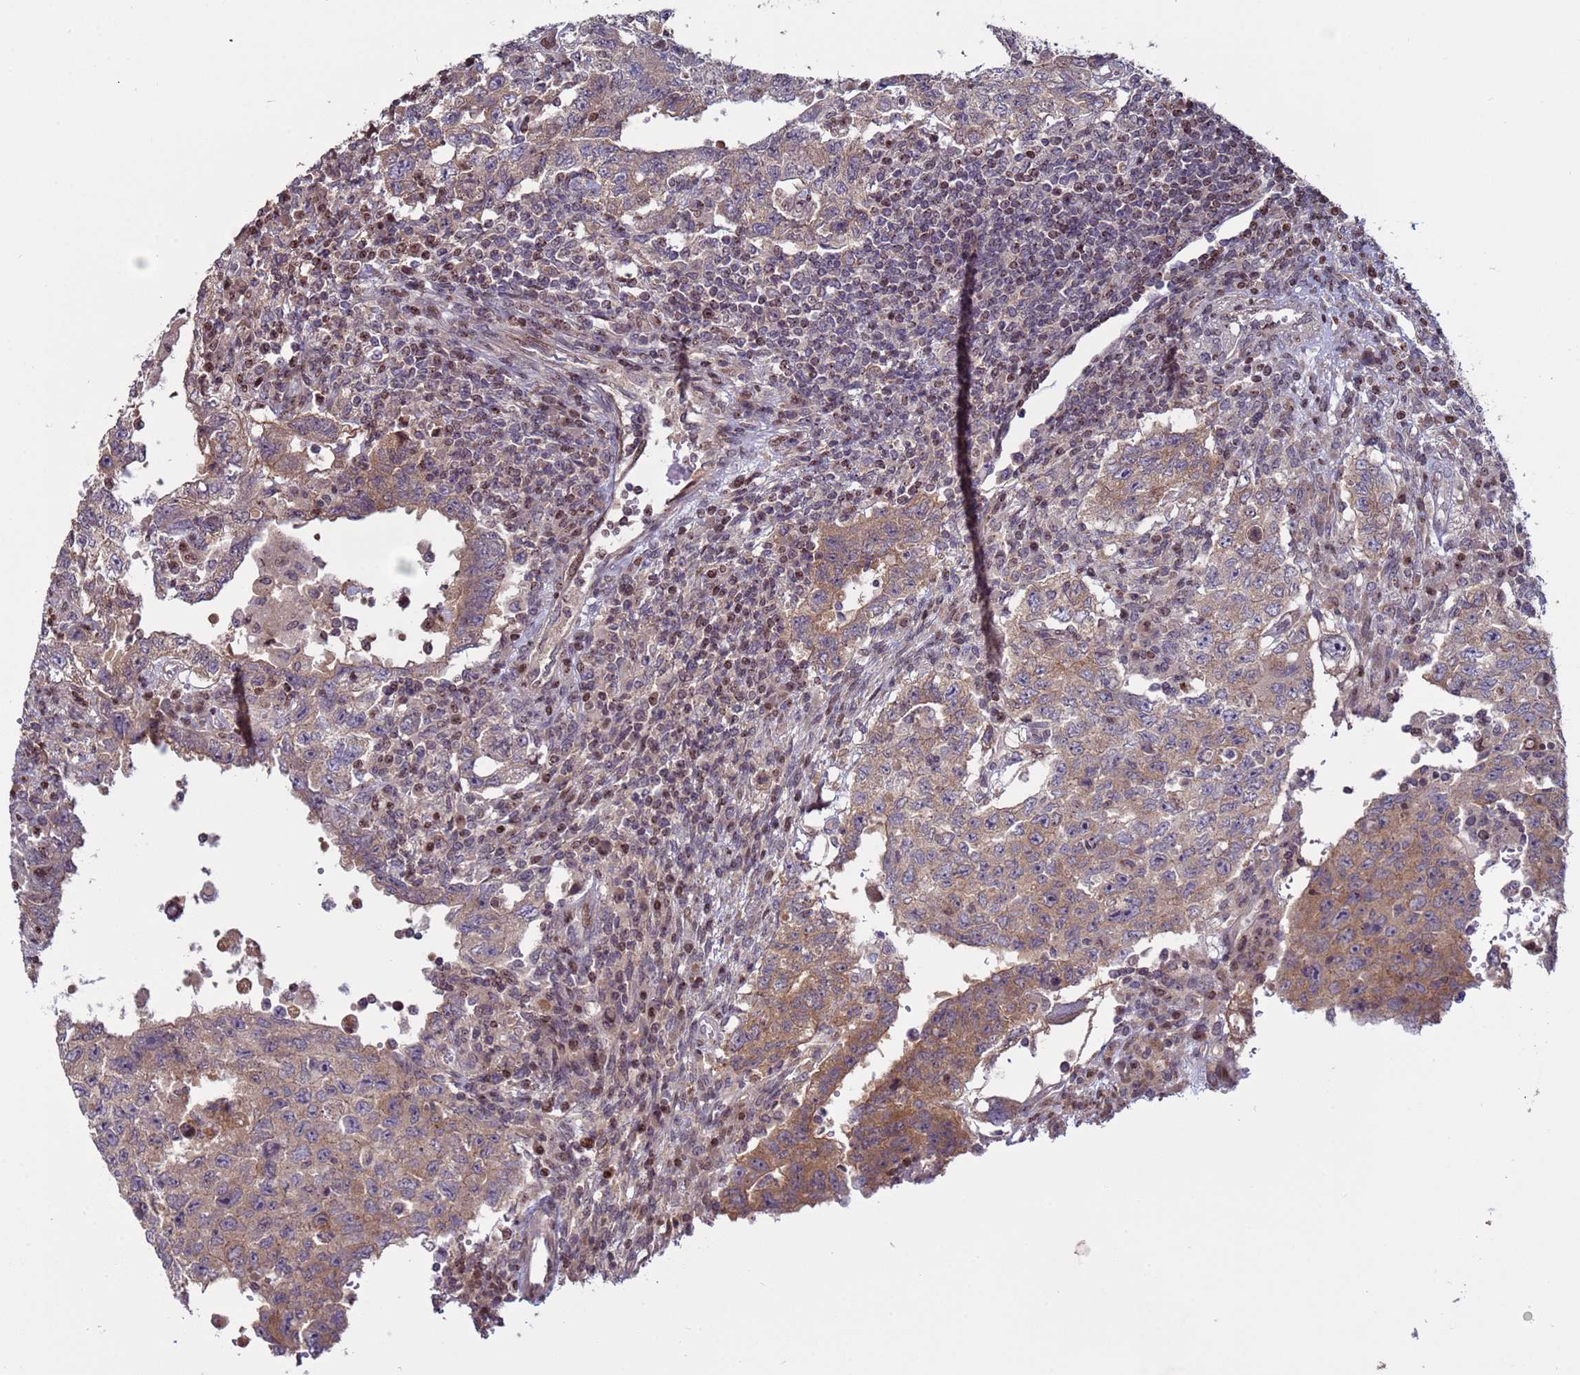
{"staining": {"intensity": "moderate", "quantity": "<25%", "location": "cytoplasmic/membranous"}, "tissue": "testis cancer", "cell_type": "Tumor cells", "image_type": "cancer", "snomed": [{"axis": "morphology", "description": "Carcinoma, Embryonal, NOS"}, {"axis": "topography", "description": "Testis"}], "caption": "Protein staining of testis cancer tissue exhibits moderate cytoplasmic/membranous staining in about <25% of tumor cells. (brown staining indicates protein expression, while blue staining denotes nuclei).", "gene": "HGH1", "patient": {"sex": "male", "age": 26}}